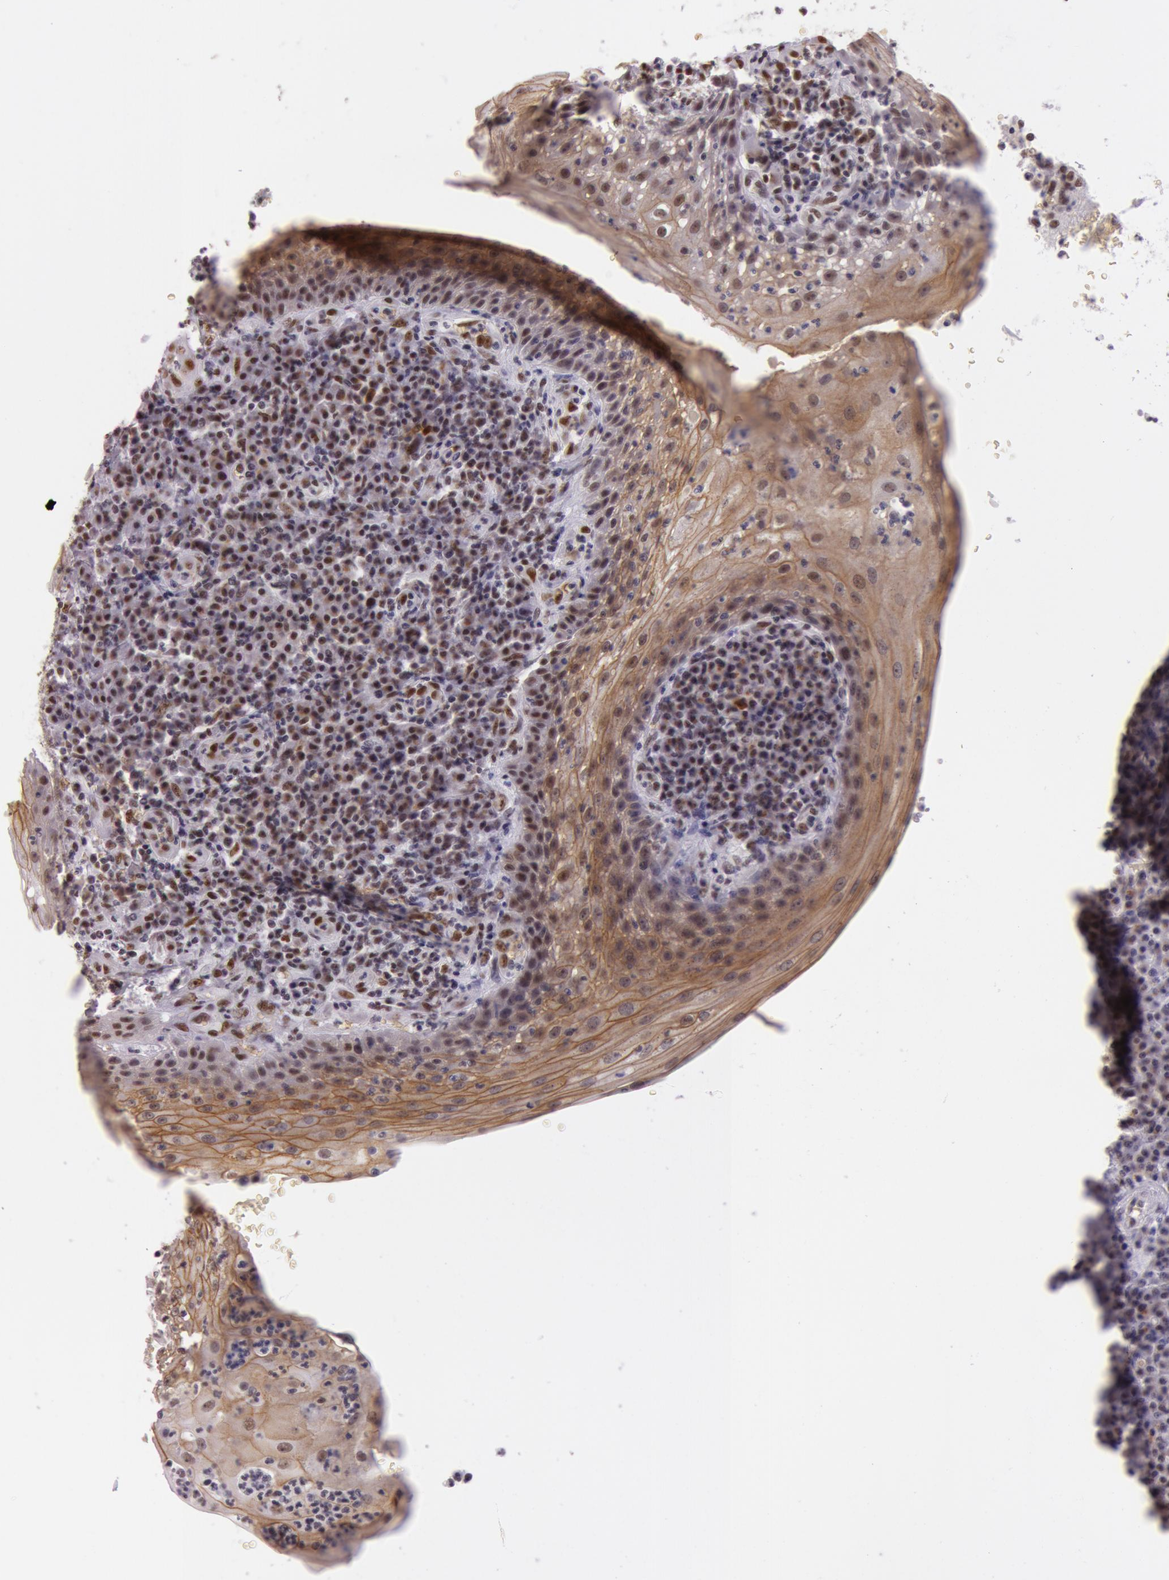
{"staining": {"intensity": "strong", "quantity": ">75%", "location": "nuclear"}, "tissue": "tonsil", "cell_type": "Germinal center cells", "image_type": "normal", "snomed": [{"axis": "morphology", "description": "Normal tissue, NOS"}, {"axis": "topography", "description": "Tonsil"}], "caption": "IHC staining of unremarkable tonsil, which displays high levels of strong nuclear staining in approximately >75% of germinal center cells indicating strong nuclear protein positivity. The staining was performed using DAB (3,3'-diaminobenzidine) (brown) for protein detection and nuclei were counterstained in hematoxylin (blue).", "gene": "NBN", "patient": {"sex": "female", "age": 40}}